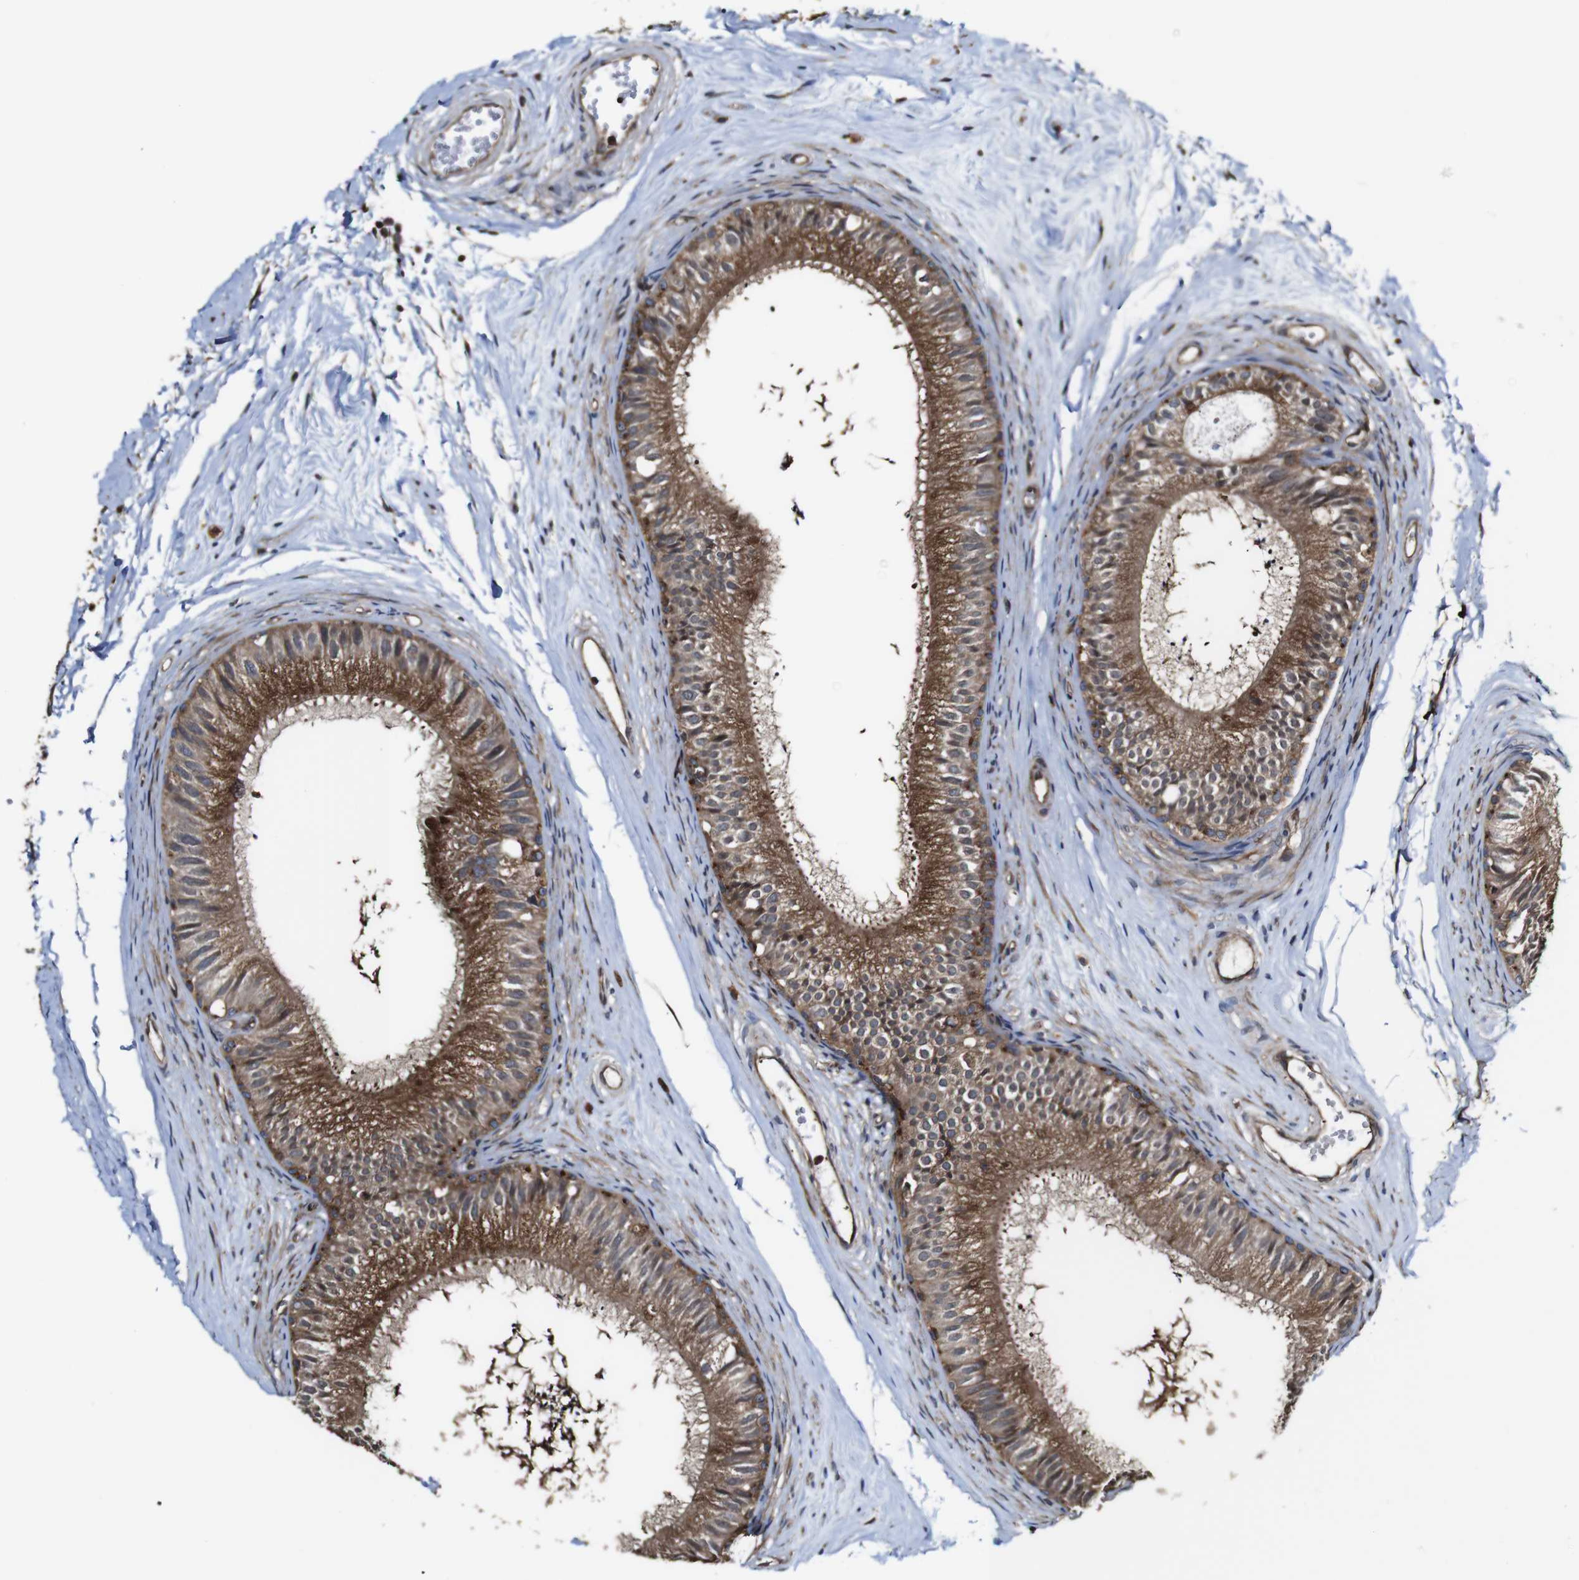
{"staining": {"intensity": "moderate", "quantity": ">75%", "location": "cytoplasmic/membranous"}, "tissue": "epididymis", "cell_type": "Glandular cells", "image_type": "normal", "snomed": [{"axis": "morphology", "description": "Normal tissue, NOS"}, {"axis": "topography", "description": "Epididymis"}], "caption": "Immunohistochemical staining of unremarkable epididymis reveals moderate cytoplasmic/membranous protein staining in about >75% of glandular cells.", "gene": "TNIK", "patient": {"sex": "male", "age": 56}}